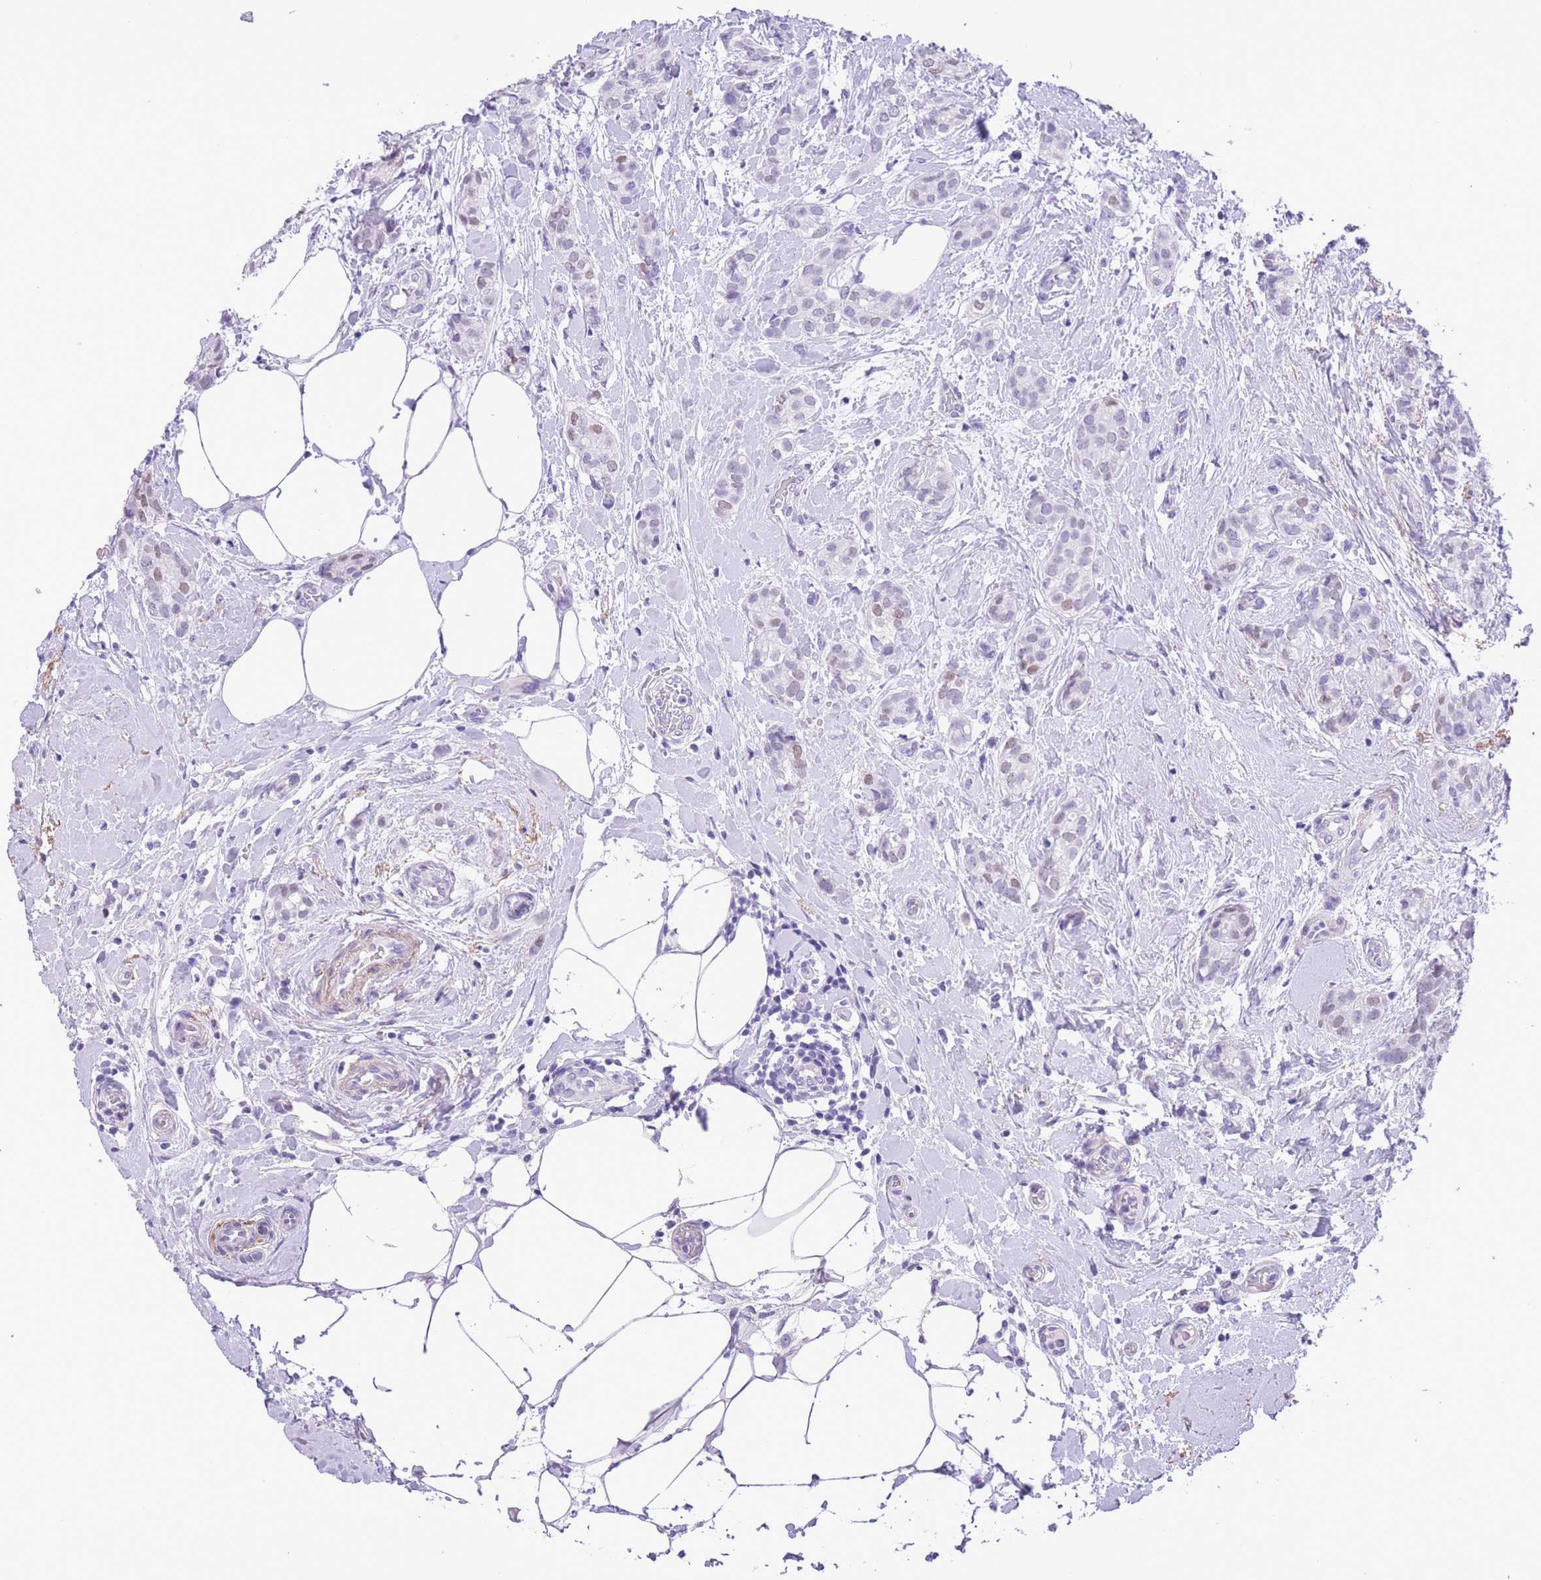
{"staining": {"intensity": "negative", "quantity": "none", "location": "none"}, "tissue": "breast cancer", "cell_type": "Tumor cells", "image_type": "cancer", "snomed": [{"axis": "morphology", "description": "Duct carcinoma"}, {"axis": "topography", "description": "Breast"}], "caption": "An image of human breast infiltrating ductal carcinoma is negative for staining in tumor cells.", "gene": "RAI2", "patient": {"sex": "female", "age": 73}}